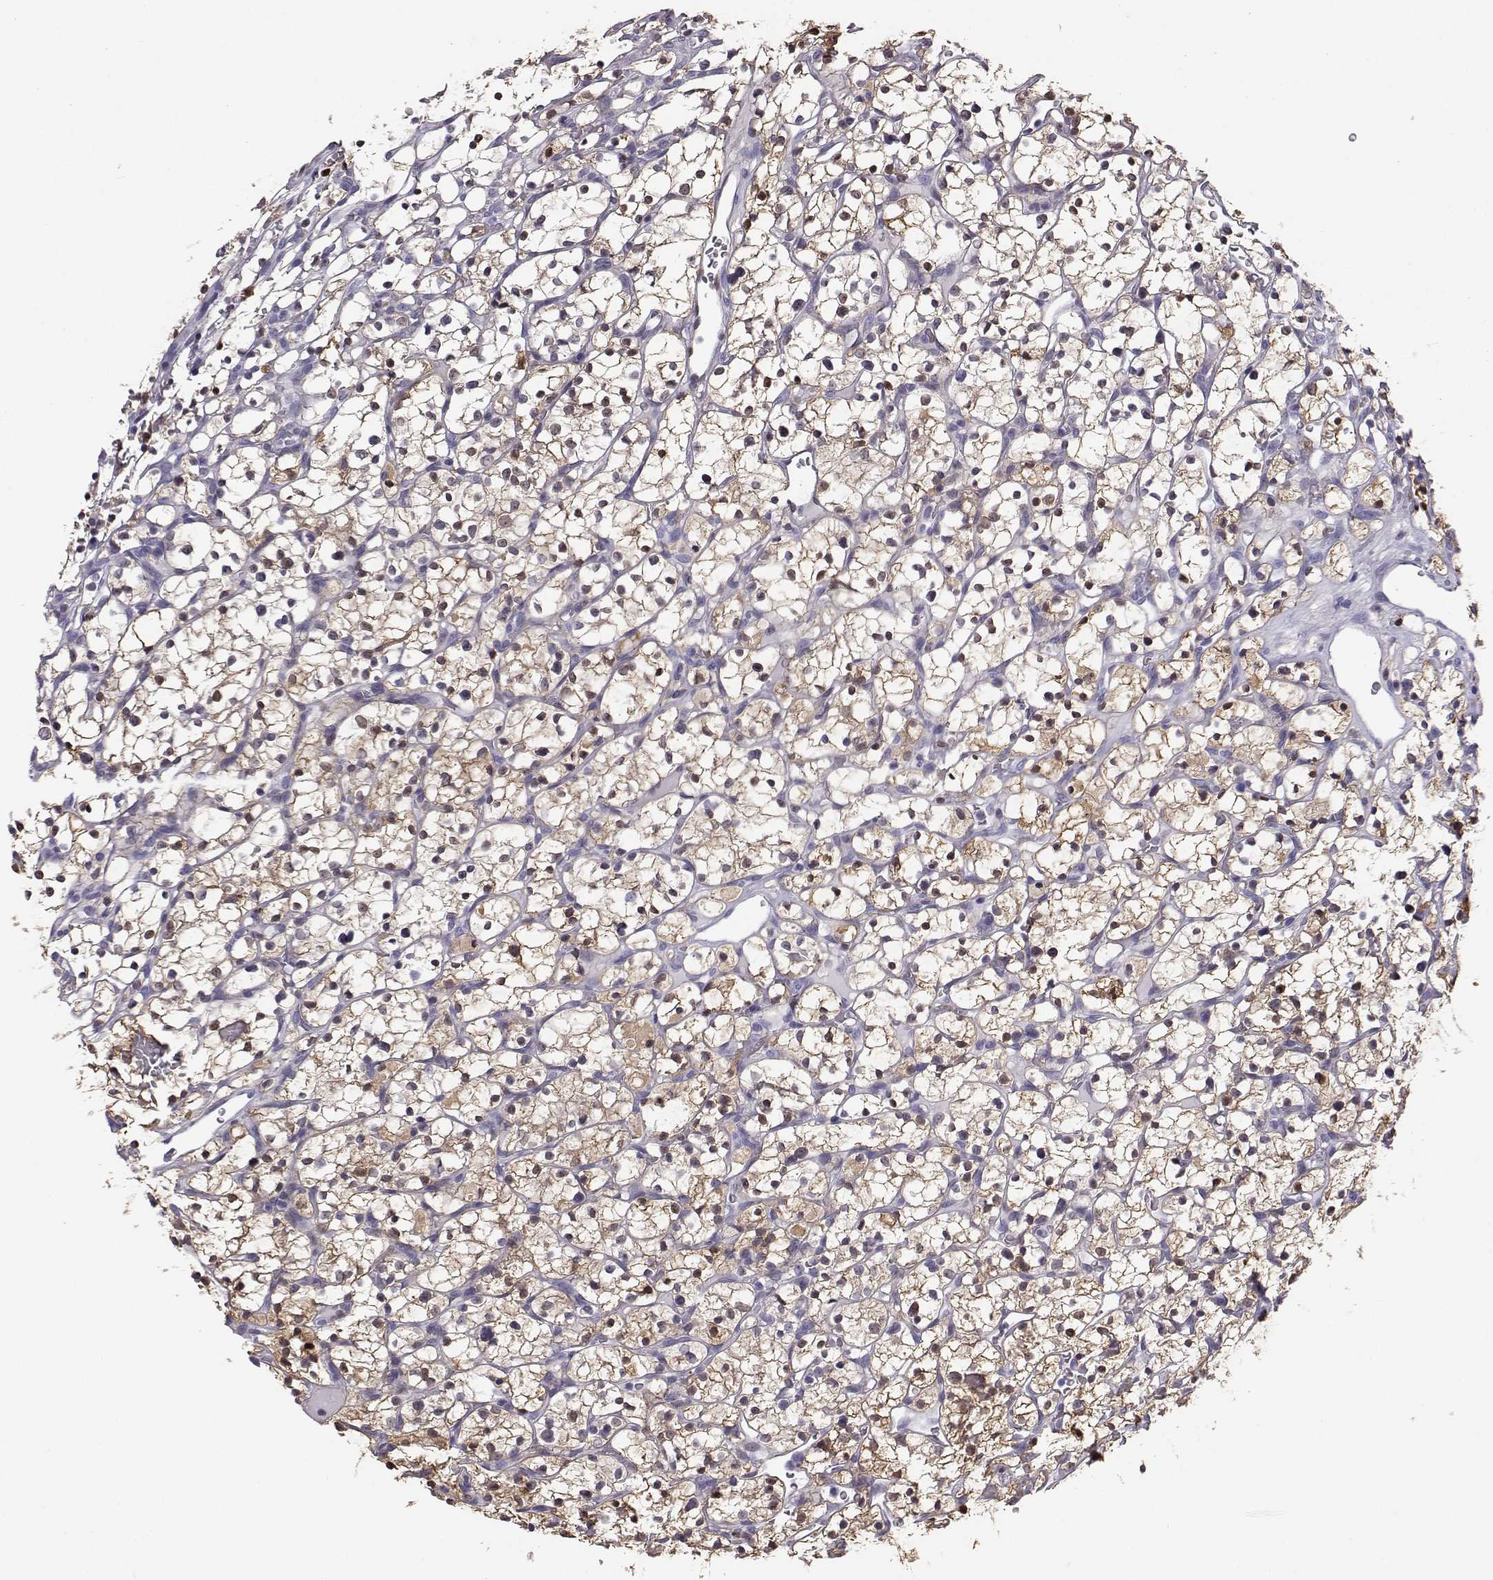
{"staining": {"intensity": "weak", "quantity": "<25%", "location": "cytoplasmic/membranous,nuclear"}, "tissue": "renal cancer", "cell_type": "Tumor cells", "image_type": "cancer", "snomed": [{"axis": "morphology", "description": "Adenocarcinoma, NOS"}, {"axis": "topography", "description": "Kidney"}], "caption": "Tumor cells show no significant protein staining in renal cancer (adenocarcinoma).", "gene": "AKR1B1", "patient": {"sex": "female", "age": 64}}